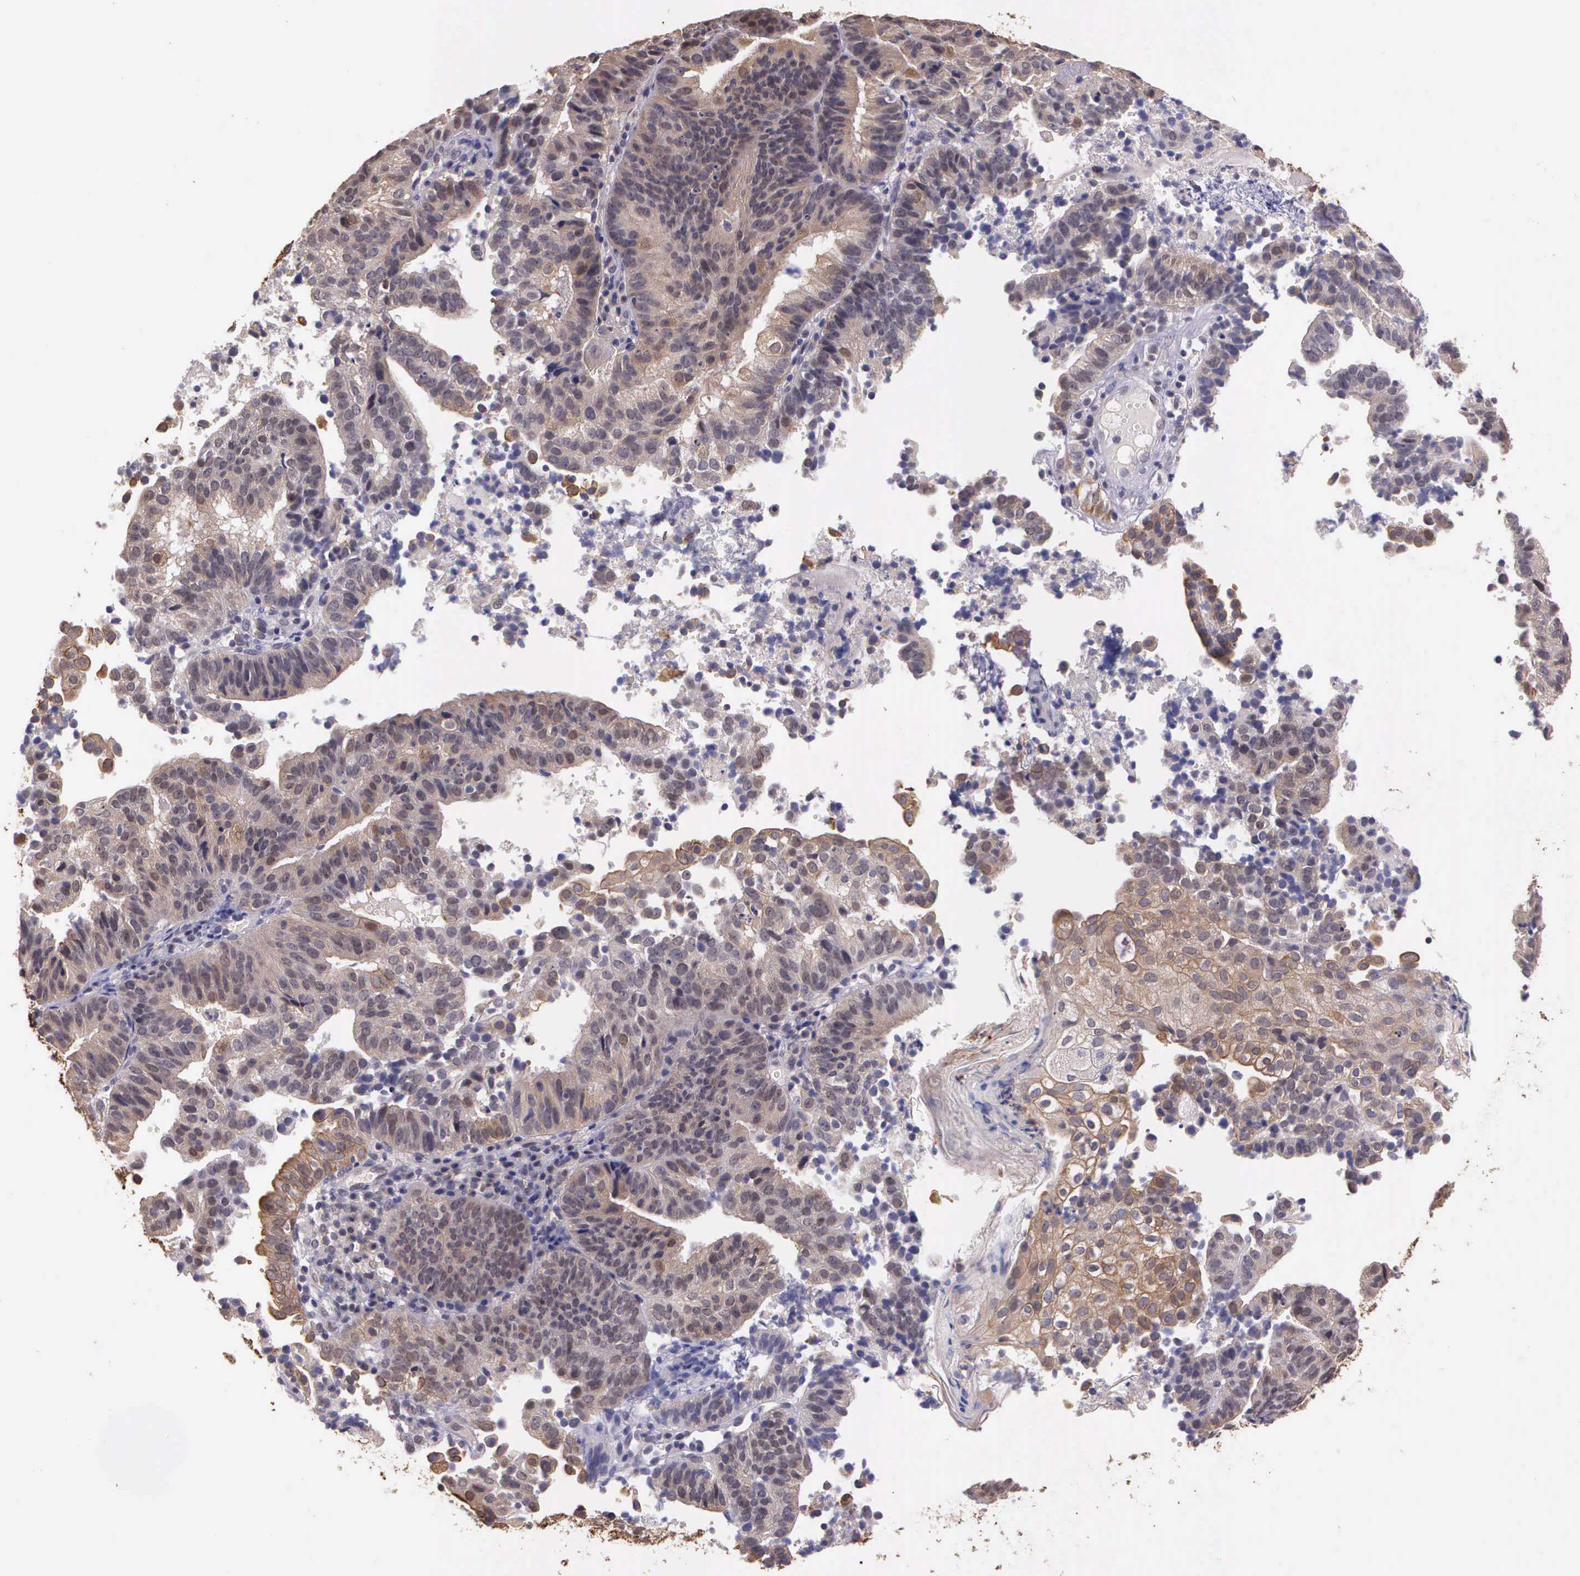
{"staining": {"intensity": "weak", "quantity": ">75%", "location": "cytoplasmic/membranous"}, "tissue": "cervical cancer", "cell_type": "Tumor cells", "image_type": "cancer", "snomed": [{"axis": "morphology", "description": "Adenocarcinoma, NOS"}, {"axis": "topography", "description": "Cervix"}], "caption": "Cervical cancer stained with immunohistochemistry (IHC) displays weak cytoplasmic/membranous staining in approximately >75% of tumor cells.", "gene": "IGBP1", "patient": {"sex": "female", "age": 60}}